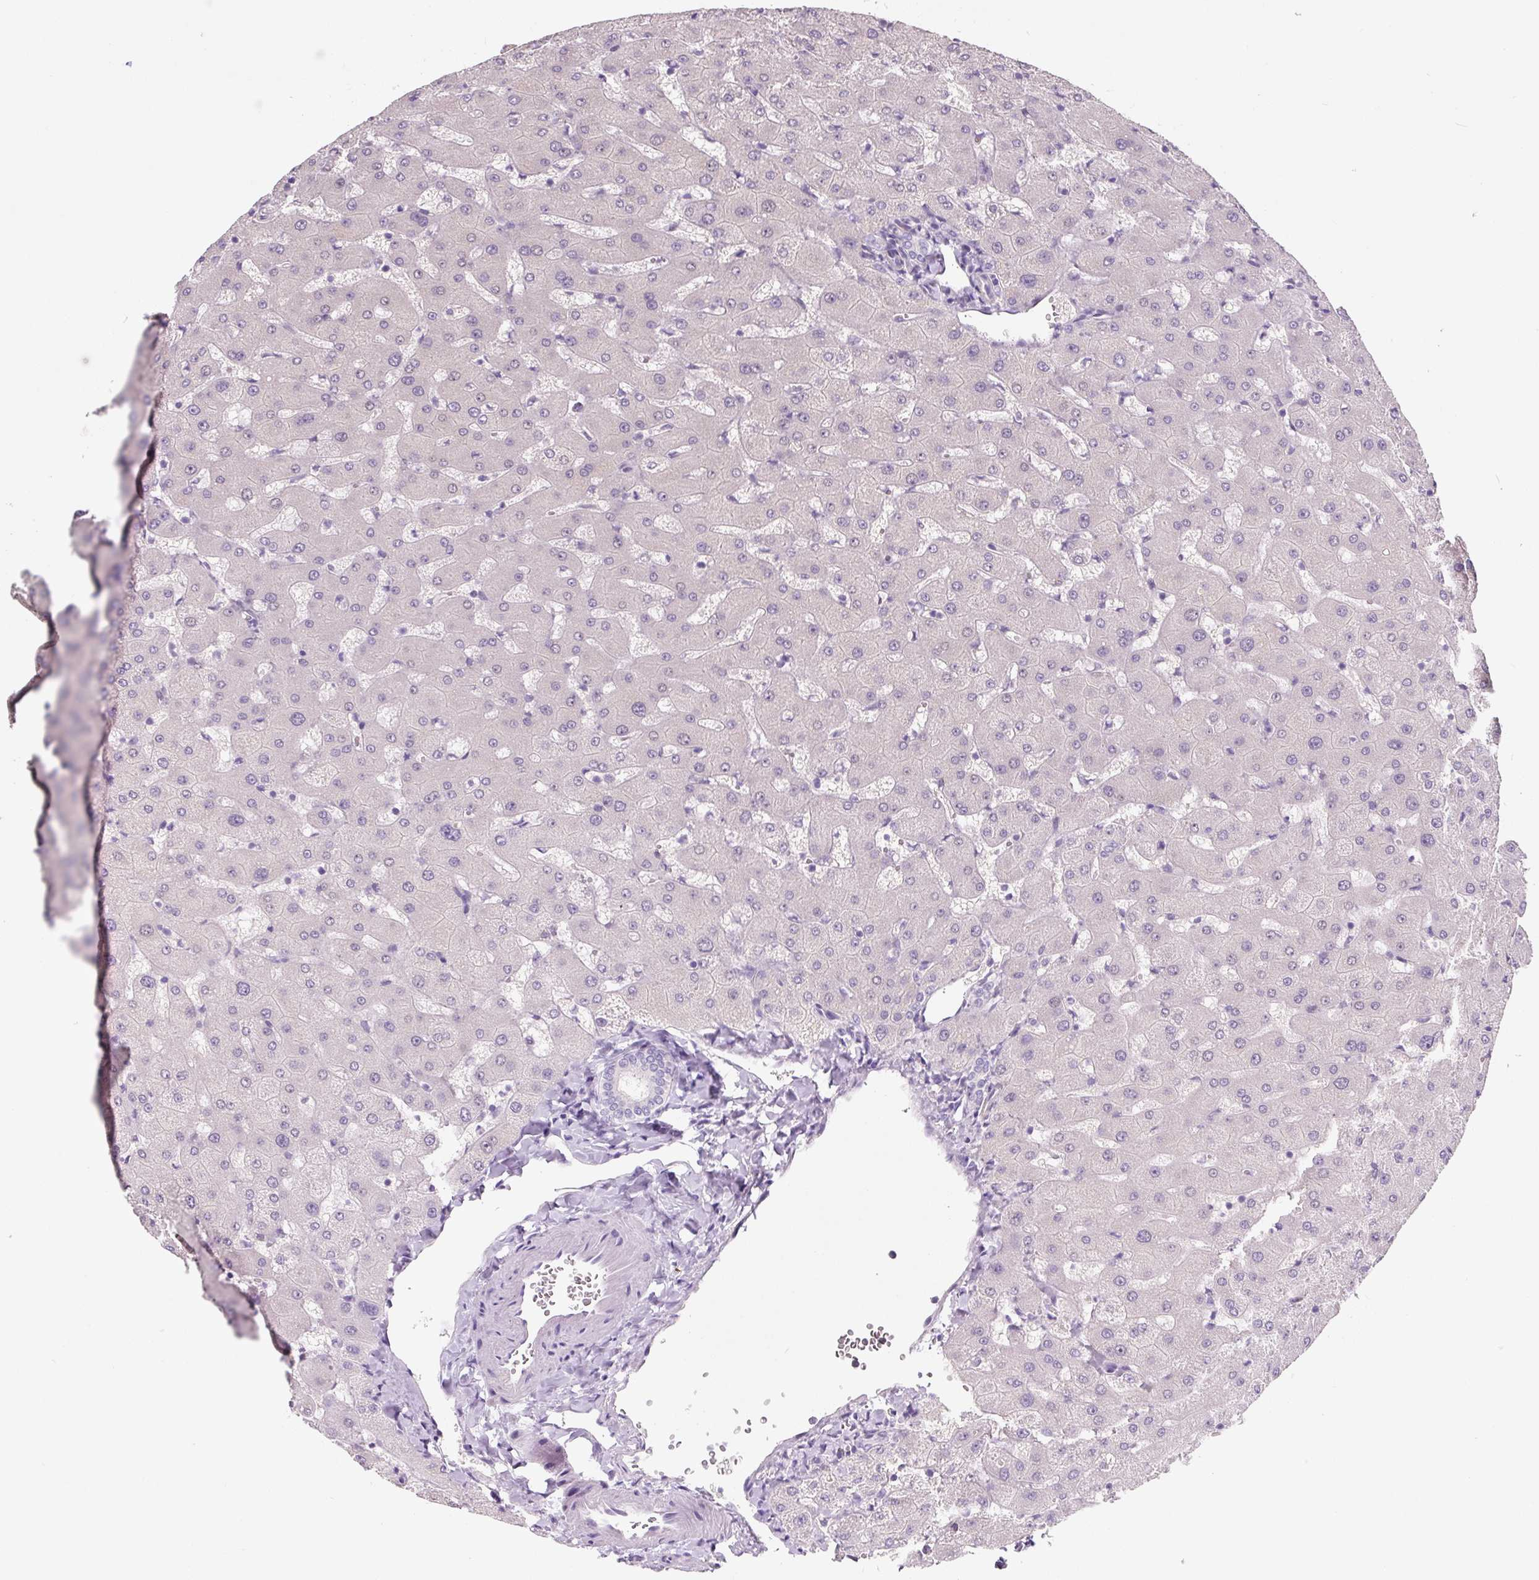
{"staining": {"intensity": "negative", "quantity": "none", "location": "none"}, "tissue": "liver", "cell_type": "Cholangiocytes", "image_type": "normal", "snomed": [{"axis": "morphology", "description": "Normal tissue, NOS"}, {"axis": "topography", "description": "Liver"}], "caption": "IHC of unremarkable human liver demonstrates no staining in cholangiocytes.", "gene": "CCL25", "patient": {"sex": "female", "age": 63}}